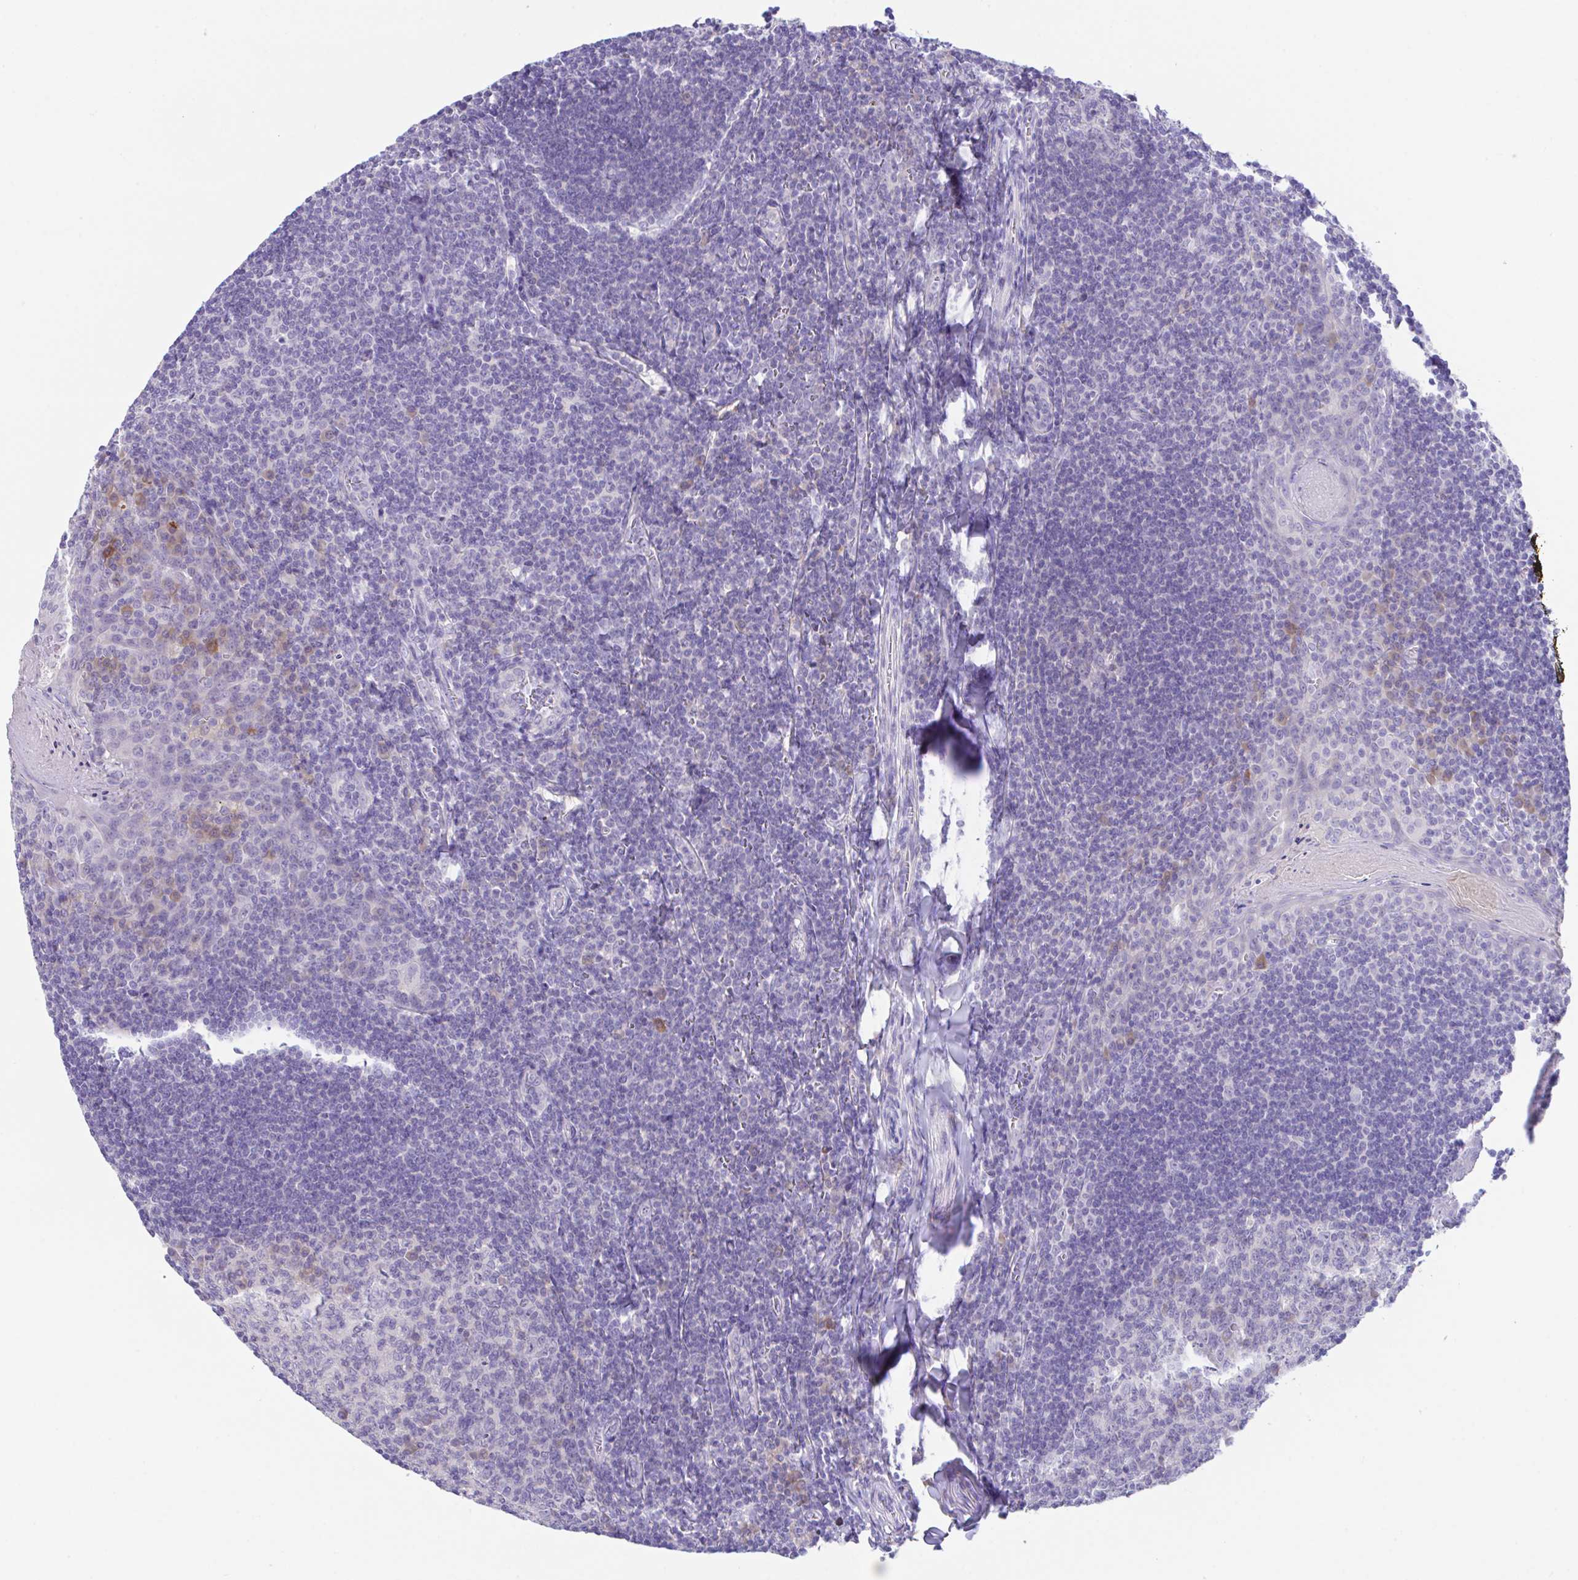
{"staining": {"intensity": "negative", "quantity": "none", "location": "none"}, "tissue": "tonsil", "cell_type": "Germinal center cells", "image_type": "normal", "snomed": [{"axis": "morphology", "description": "Normal tissue, NOS"}, {"axis": "topography", "description": "Tonsil"}], "caption": "Tonsil stained for a protein using immunohistochemistry exhibits no staining germinal center cells.", "gene": "HACD4", "patient": {"sex": "male", "age": 27}}